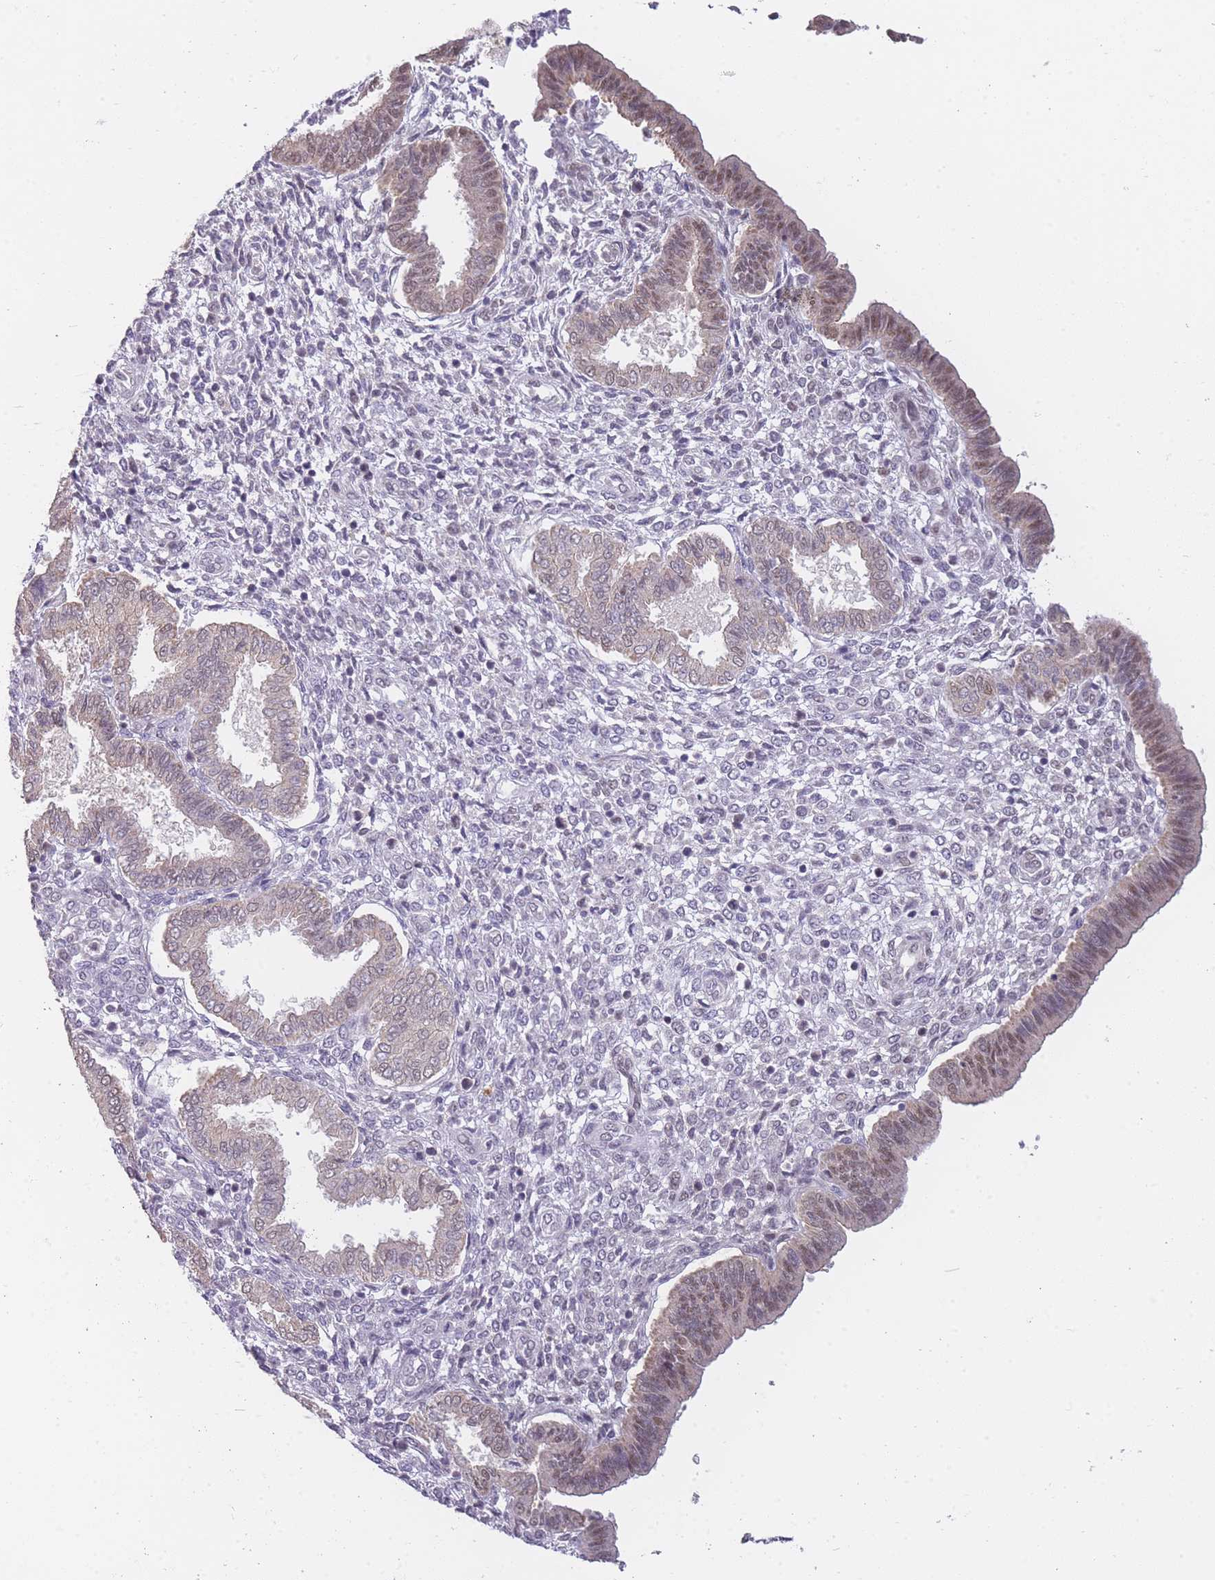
{"staining": {"intensity": "negative", "quantity": "none", "location": "none"}, "tissue": "endometrium", "cell_type": "Cells in endometrial stroma", "image_type": "normal", "snomed": [{"axis": "morphology", "description": "Normal tissue, NOS"}, {"axis": "topography", "description": "Endometrium"}], "caption": "The micrograph shows no significant expression in cells in endometrial stroma of endometrium.", "gene": "GOLGA6L1", "patient": {"sex": "female", "age": 24}}